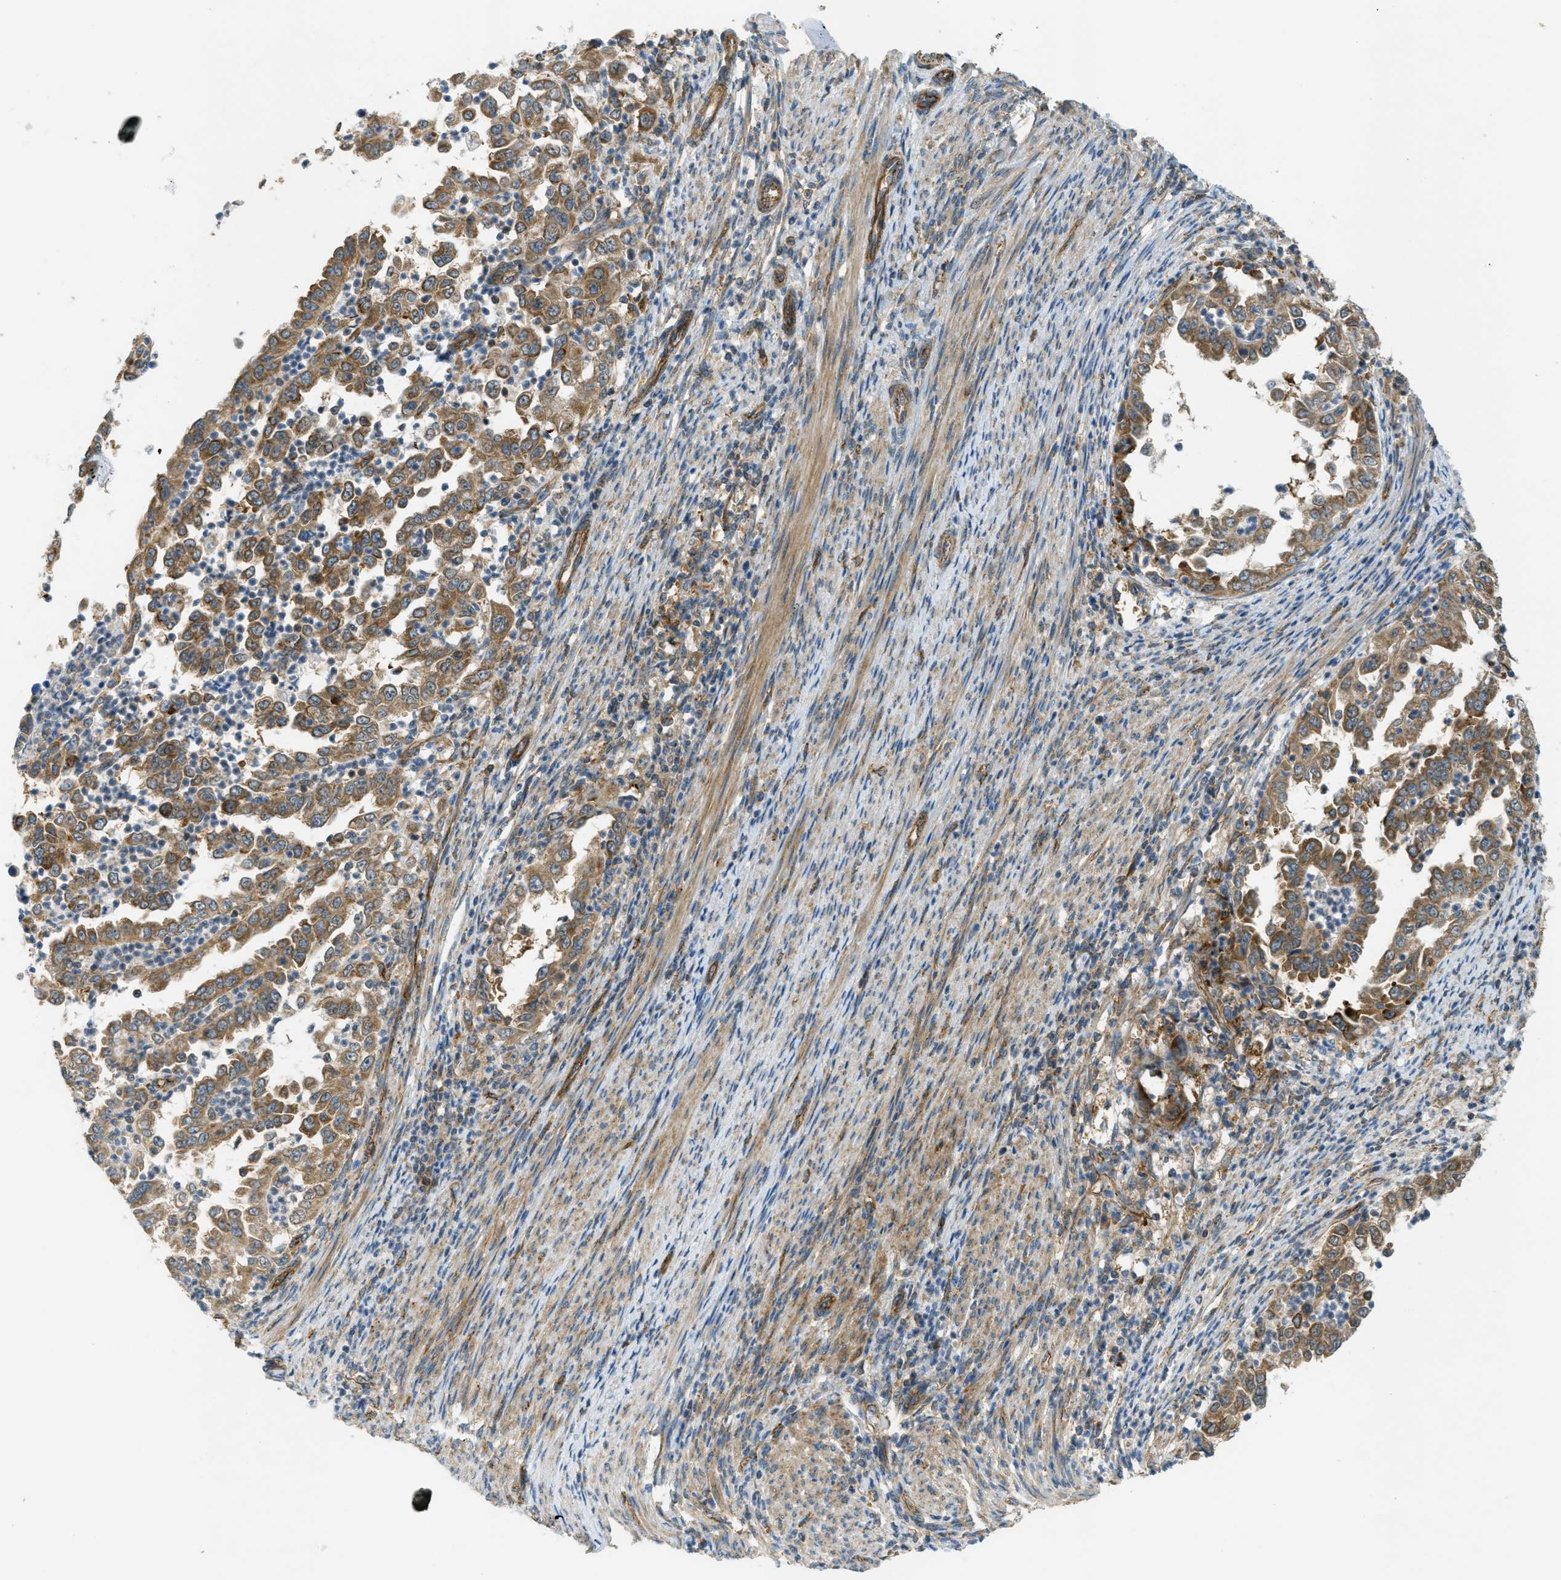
{"staining": {"intensity": "moderate", "quantity": ">75%", "location": "cytoplasmic/membranous"}, "tissue": "endometrial cancer", "cell_type": "Tumor cells", "image_type": "cancer", "snomed": [{"axis": "morphology", "description": "Adenocarcinoma, NOS"}, {"axis": "topography", "description": "Endometrium"}], "caption": "Endometrial cancer (adenocarcinoma) stained with IHC demonstrates moderate cytoplasmic/membranous staining in approximately >75% of tumor cells.", "gene": "JCAD", "patient": {"sex": "female", "age": 85}}